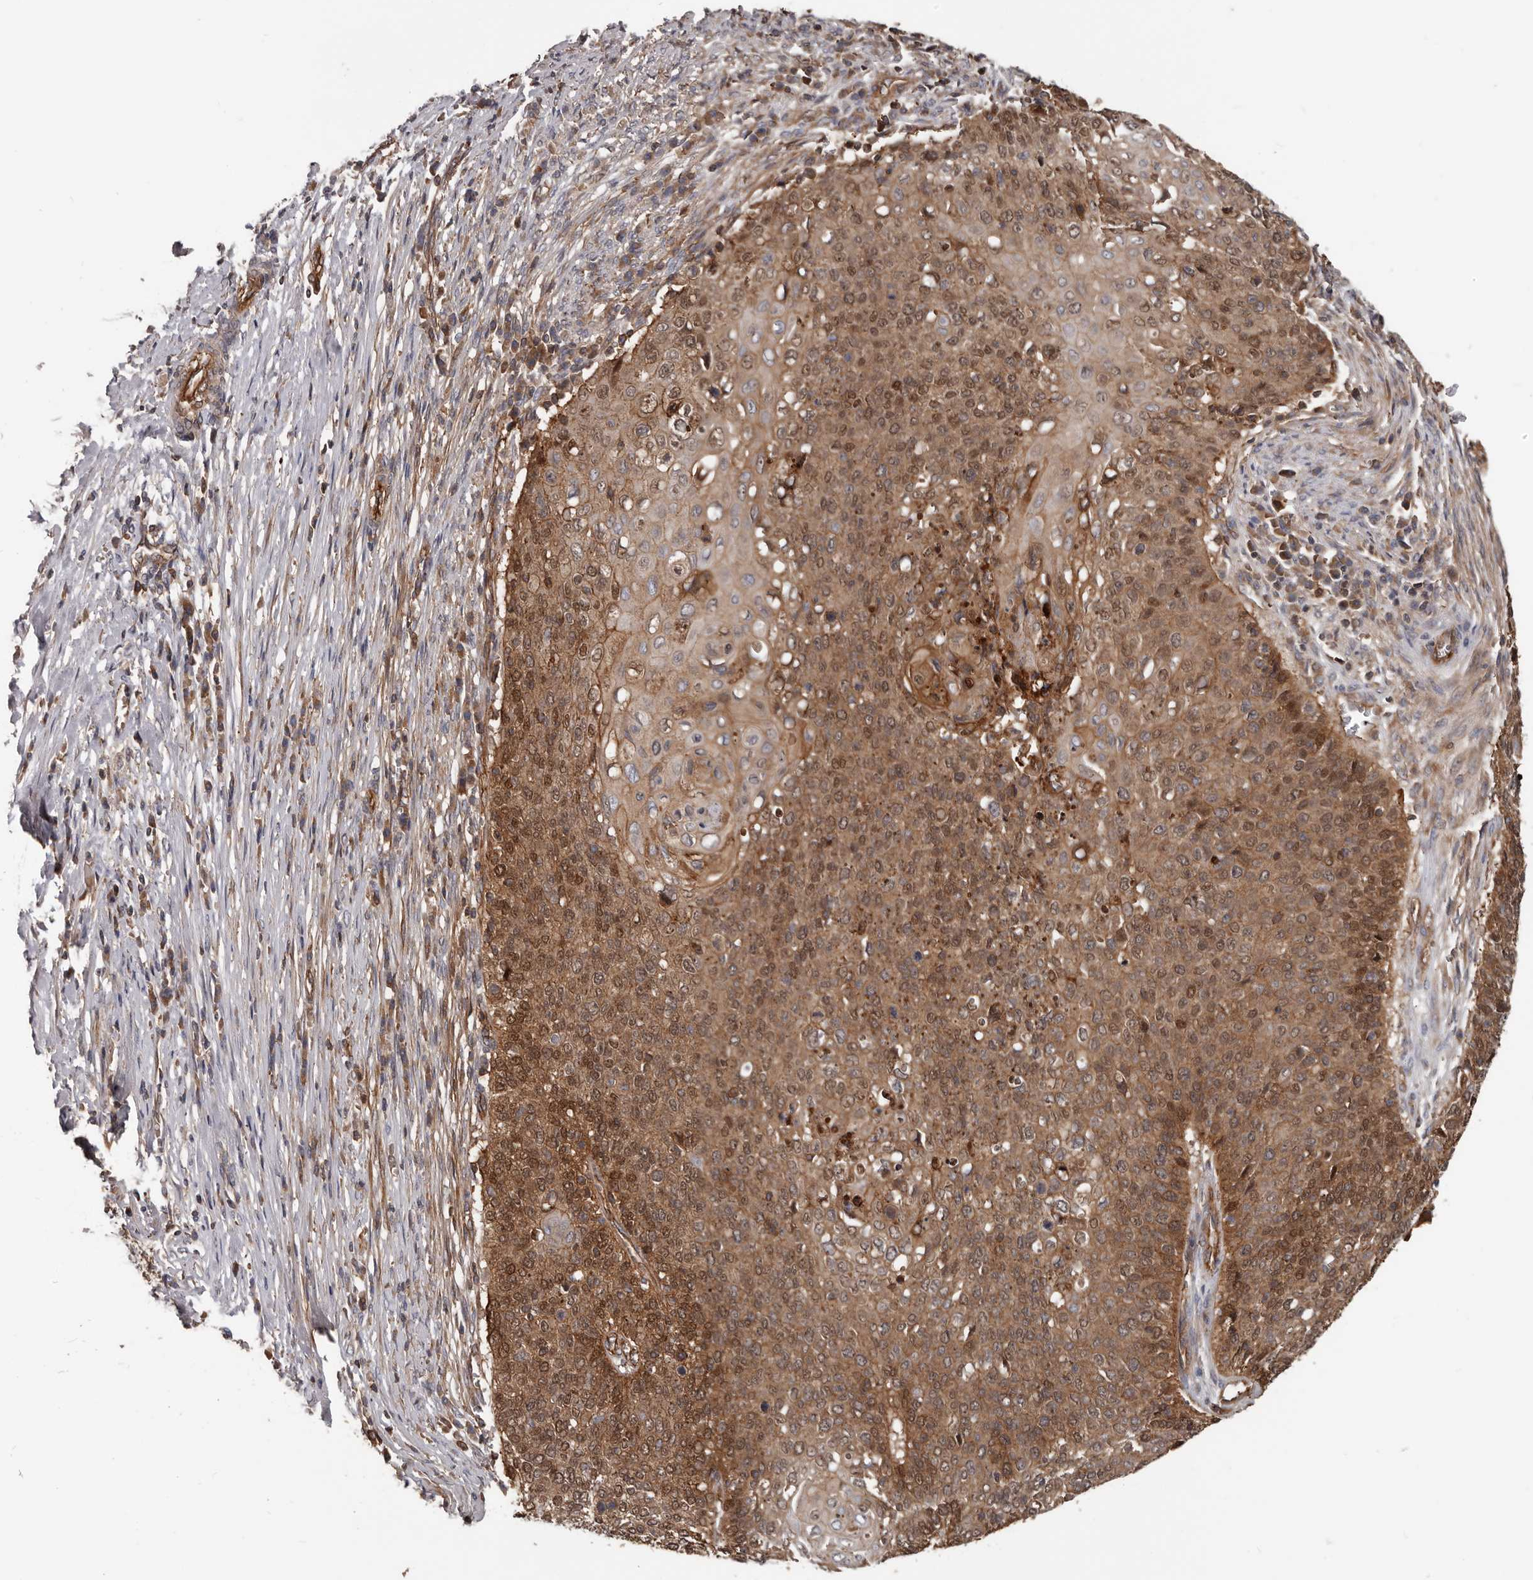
{"staining": {"intensity": "moderate", "quantity": ">75%", "location": "cytoplasmic/membranous,nuclear"}, "tissue": "cervical cancer", "cell_type": "Tumor cells", "image_type": "cancer", "snomed": [{"axis": "morphology", "description": "Squamous cell carcinoma, NOS"}, {"axis": "topography", "description": "Cervix"}], "caption": "Moderate cytoplasmic/membranous and nuclear protein positivity is seen in approximately >75% of tumor cells in cervical cancer (squamous cell carcinoma).", "gene": "PNRC2", "patient": {"sex": "female", "age": 39}}